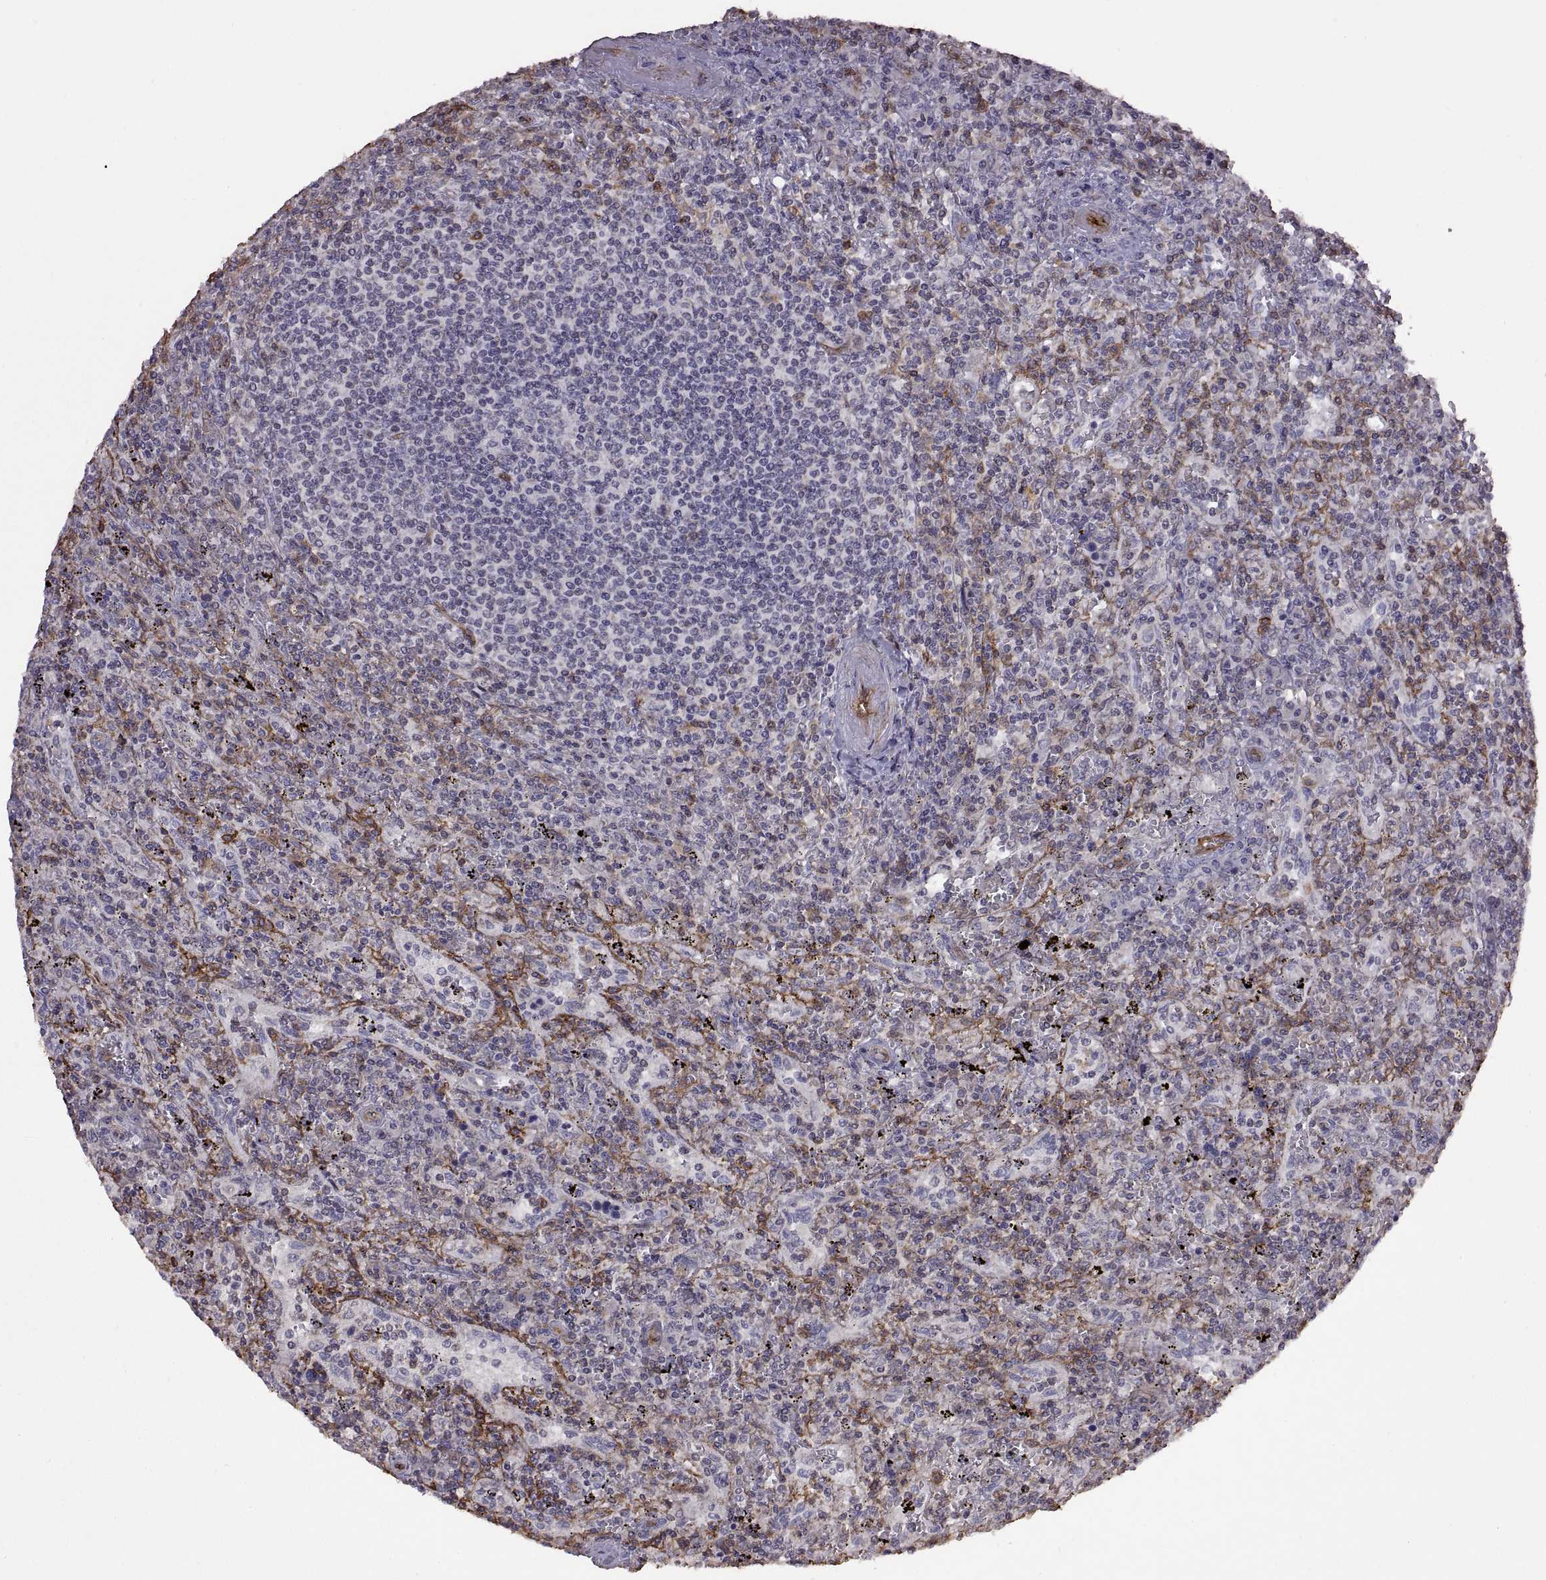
{"staining": {"intensity": "negative", "quantity": "none", "location": "none"}, "tissue": "lymphoma", "cell_type": "Tumor cells", "image_type": "cancer", "snomed": [{"axis": "morphology", "description": "Malignant lymphoma, non-Hodgkin's type, Low grade"}, {"axis": "topography", "description": "Spleen"}], "caption": "This is an IHC image of human low-grade malignant lymphoma, non-Hodgkin's type. There is no expression in tumor cells.", "gene": "S100A10", "patient": {"sex": "male", "age": 62}}